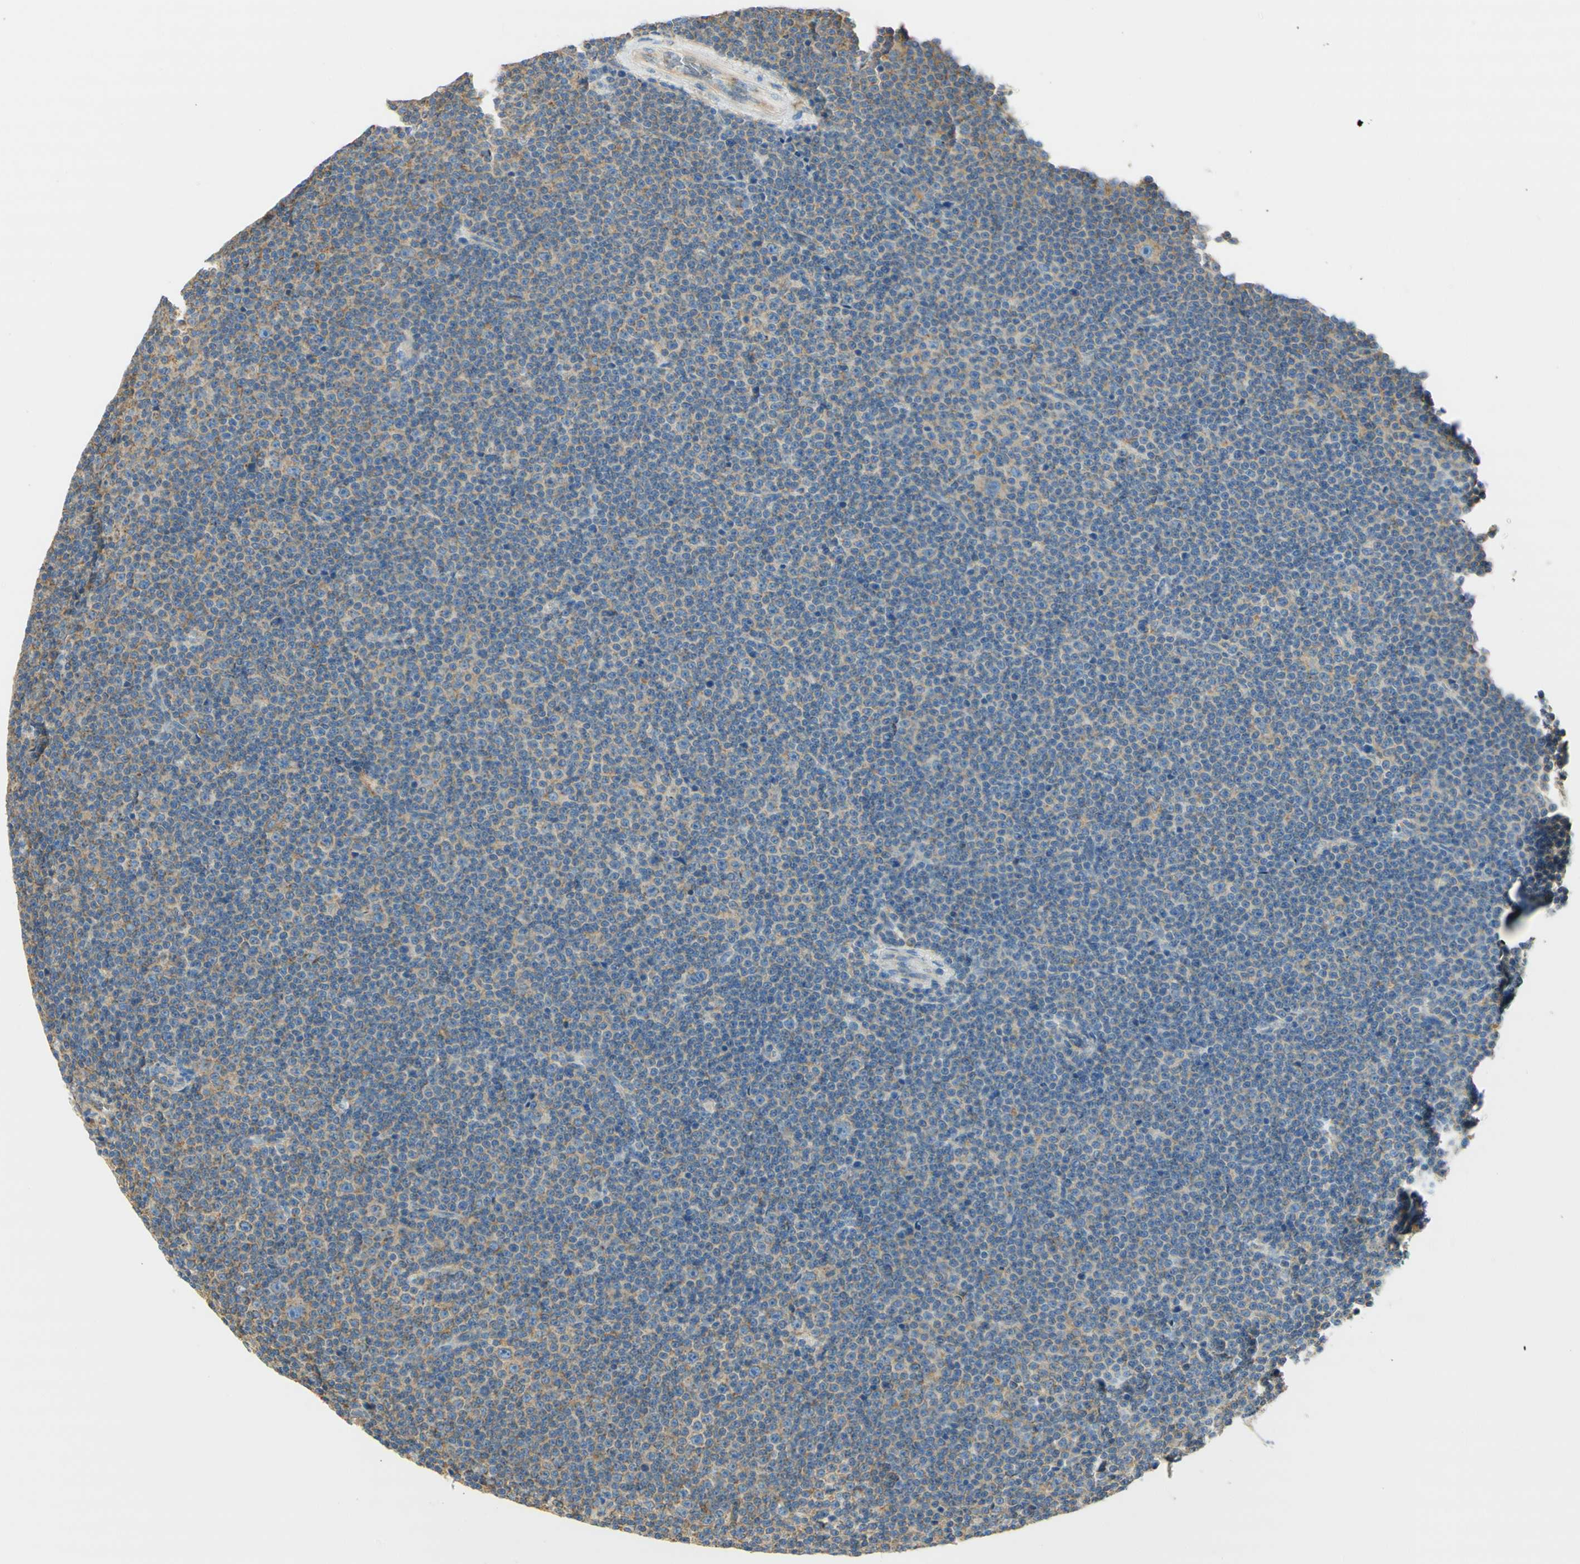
{"staining": {"intensity": "negative", "quantity": "none", "location": "none"}, "tissue": "lymphoma", "cell_type": "Tumor cells", "image_type": "cancer", "snomed": [{"axis": "morphology", "description": "Malignant lymphoma, non-Hodgkin's type, Low grade"}, {"axis": "topography", "description": "Lymph node"}], "caption": "Lymphoma was stained to show a protein in brown. There is no significant expression in tumor cells. Nuclei are stained in blue.", "gene": "CLTC", "patient": {"sex": "female", "age": 67}}